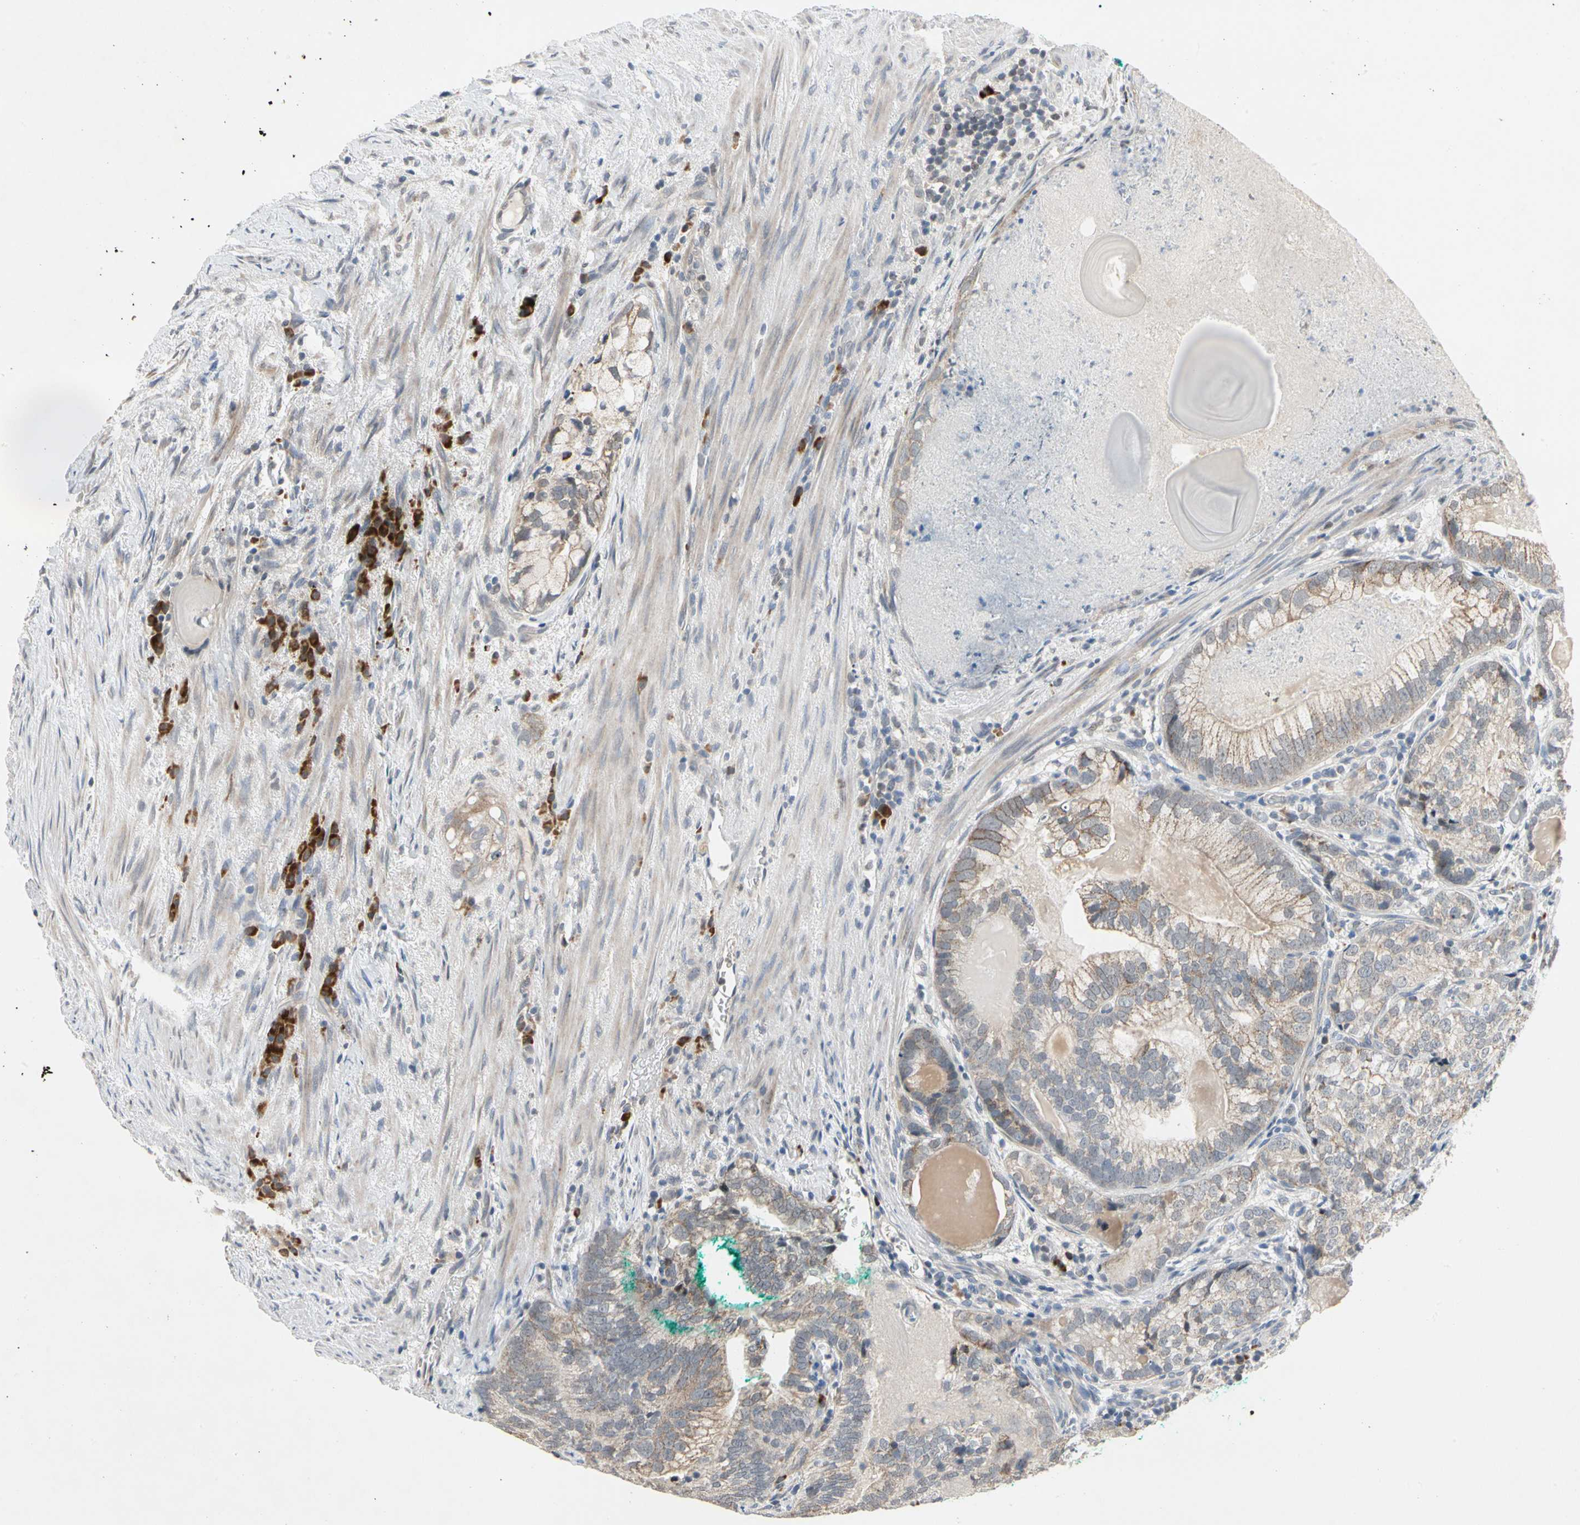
{"staining": {"intensity": "weak", "quantity": ">75%", "location": "cytoplasmic/membranous"}, "tissue": "prostate cancer", "cell_type": "Tumor cells", "image_type": "cancer", "snomed": [{"axis": "morphology", "description": "Adenocarcinoma, High grade"}, {"axis": "topography", "description": "Prostate"}], "caption": "There is low levels of weak cytoplasmic/membranous positivity in tumor cells of prostate cancer, as demonstrated by immunohistochemical staining (brown color).", "gene": "MARK1", "patient": {"sex": "male", "age": 66}}